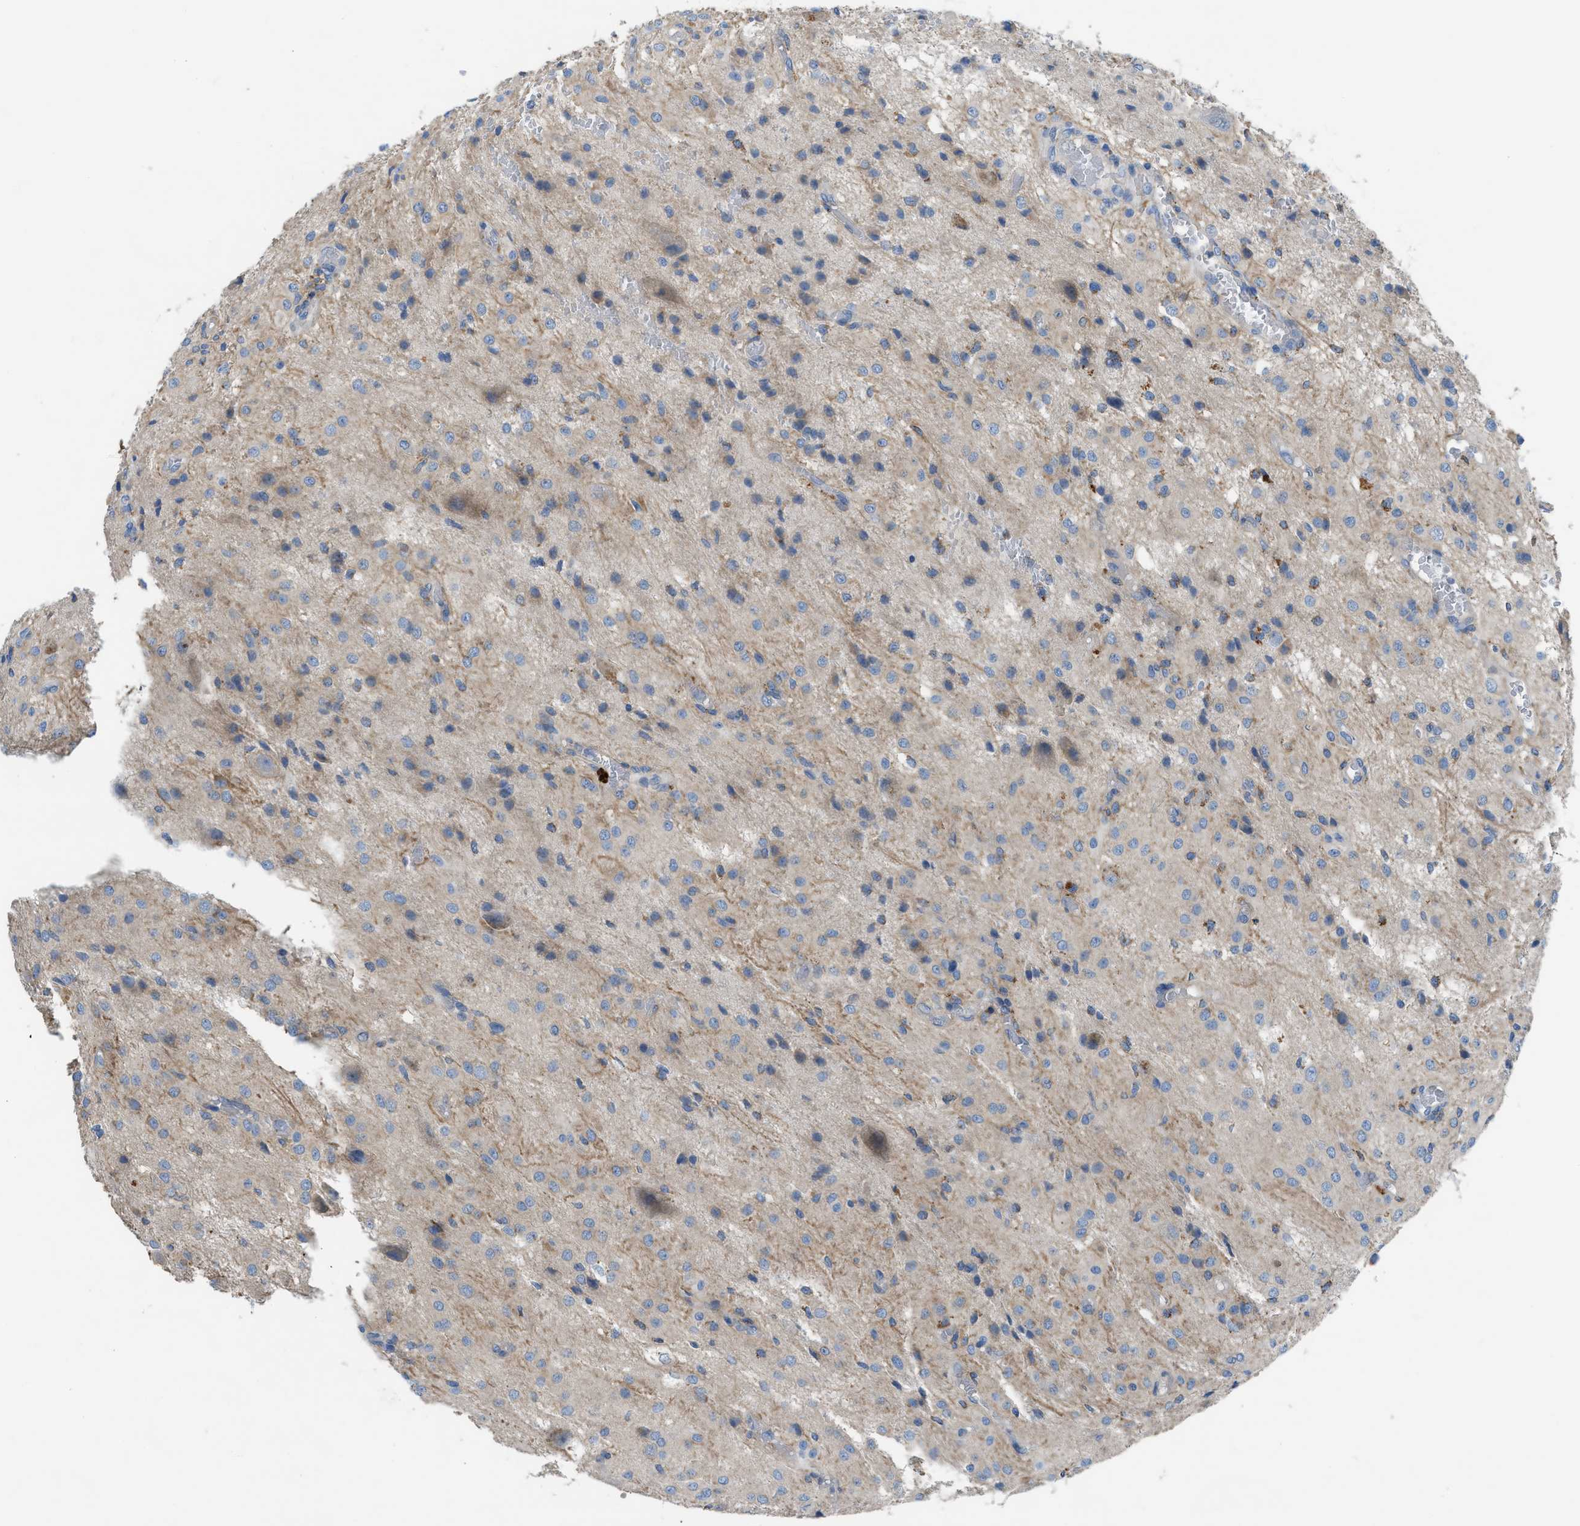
{"staining": {"intensity": "weak", "quantity": "<25%", "location": "cytoplasmic/membranous"}, "tissue": "glioma", "cell_type": "Tumor cells", "image_type": "cancer", "snomed": [{"axis": "morphology", "description": "Glioma, malignant, High grade"}, {"axis": "topography", "description": "Brain"}], "caption": "Immunohistochemical staining of malignant glioma (high-grade) demonstrates no significant expression in tumor cells. (Stains: DAB immunohistochemistry with hematoxylin counter stain, Microscopy: brightfield microscopy at high magnification).", "gene": "AOAH", "patient": {"sex": "female", "age": 59}}